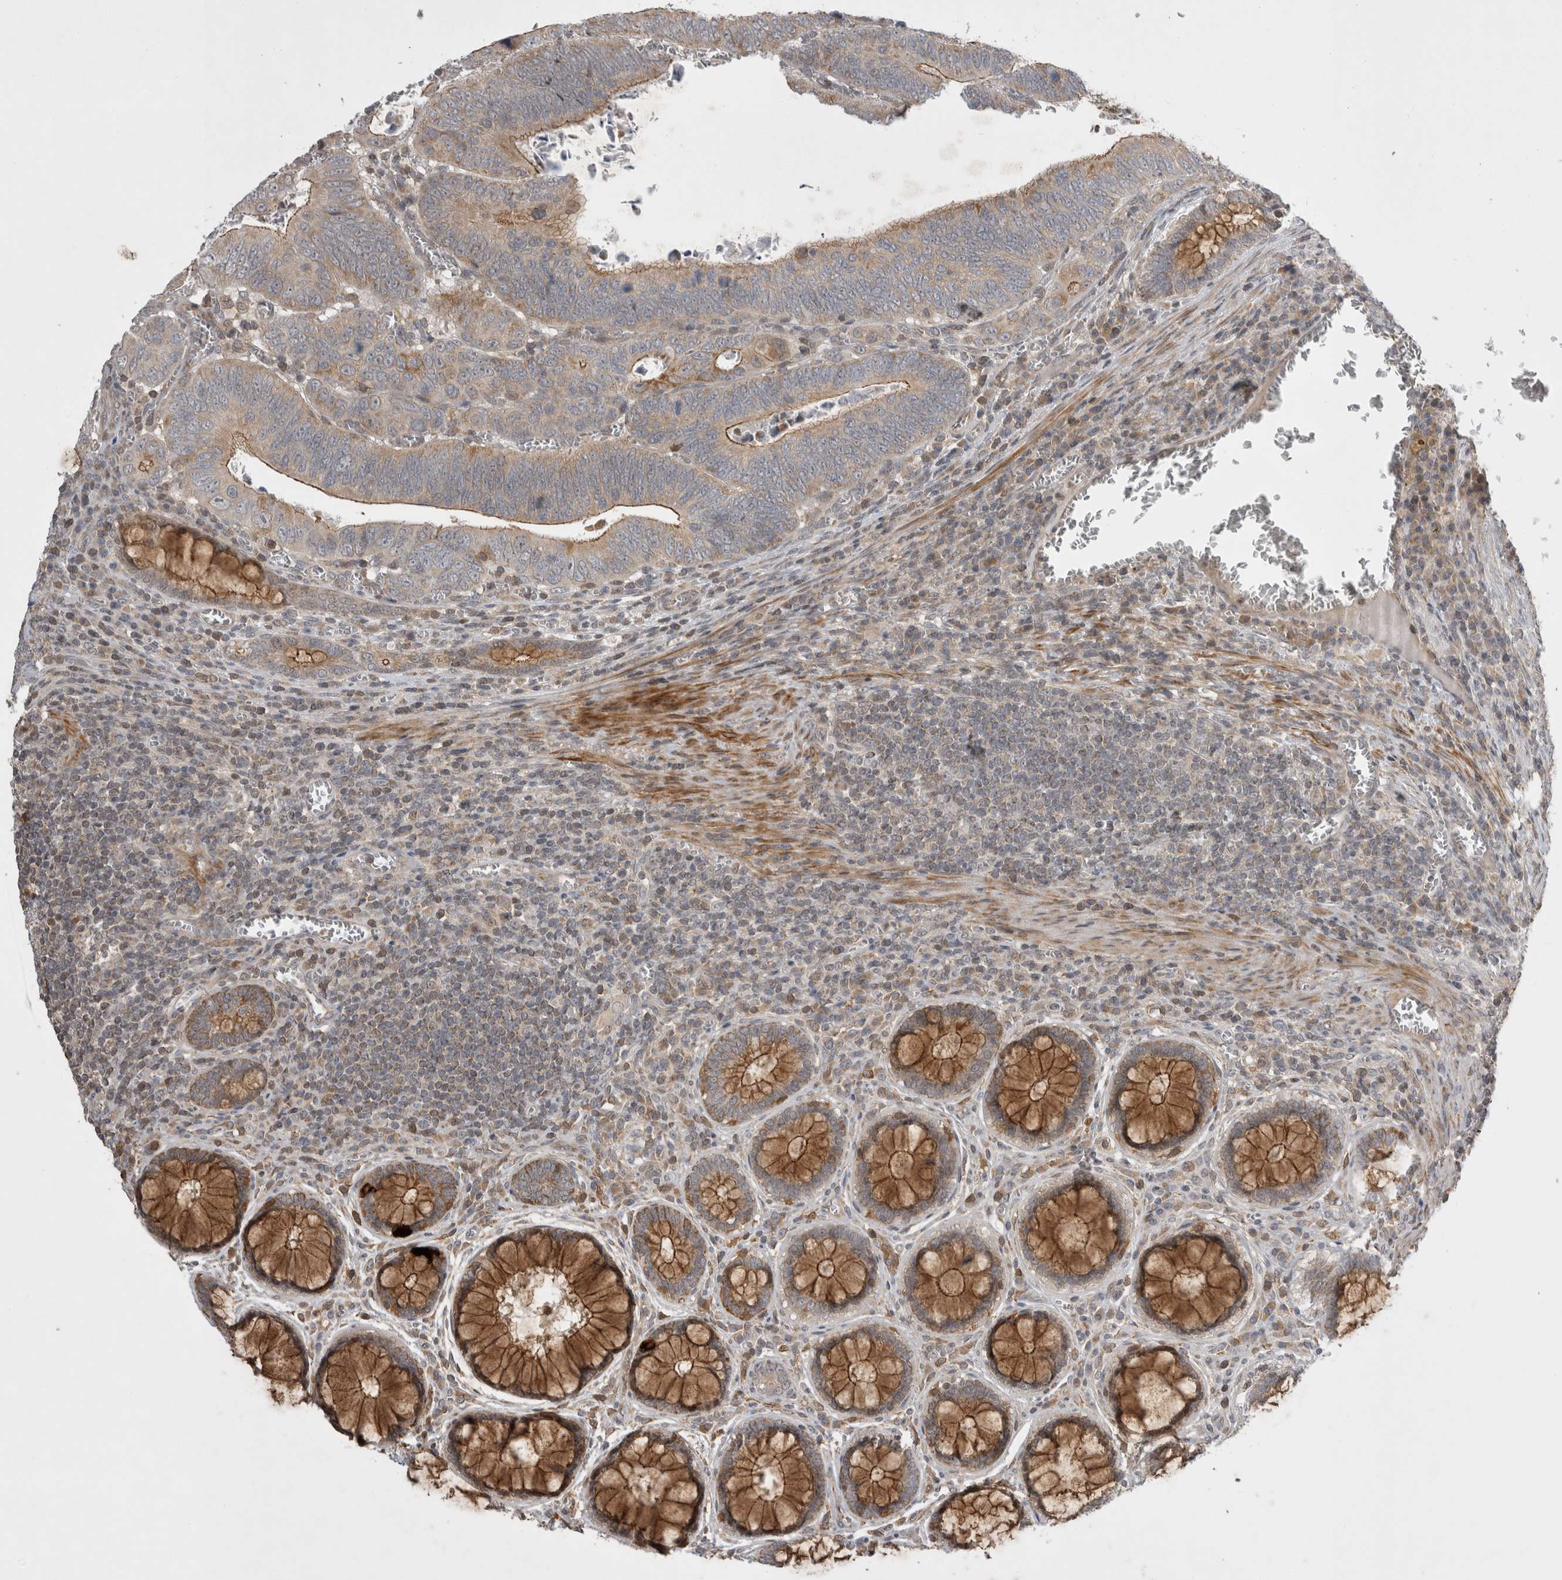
{"staining": {"intensity": "moderate", "quantity": "25%-75%", "location": "cytoplasmic/membranous"}, "tissue": "colorectal cancer", "cell_type": "Tumor cells", "image_type": "cancer", "snomed": [{"axis": "morphology", "description": "Inflammation, NOS"}, {"axis": "morphology", "description": "Adenocarcinoma, NOS"}, {"axis": "topography", "description": "Colon"}], "caption": "Immunohistochemistry (IHC) of human colorectal cancer shows medium levels of moderate cytoplasmic/membranous expression in about 25%-75% of tumor cells.", "gene": "KCNIP1", "patient": {"sex": "male", "age": 72}}